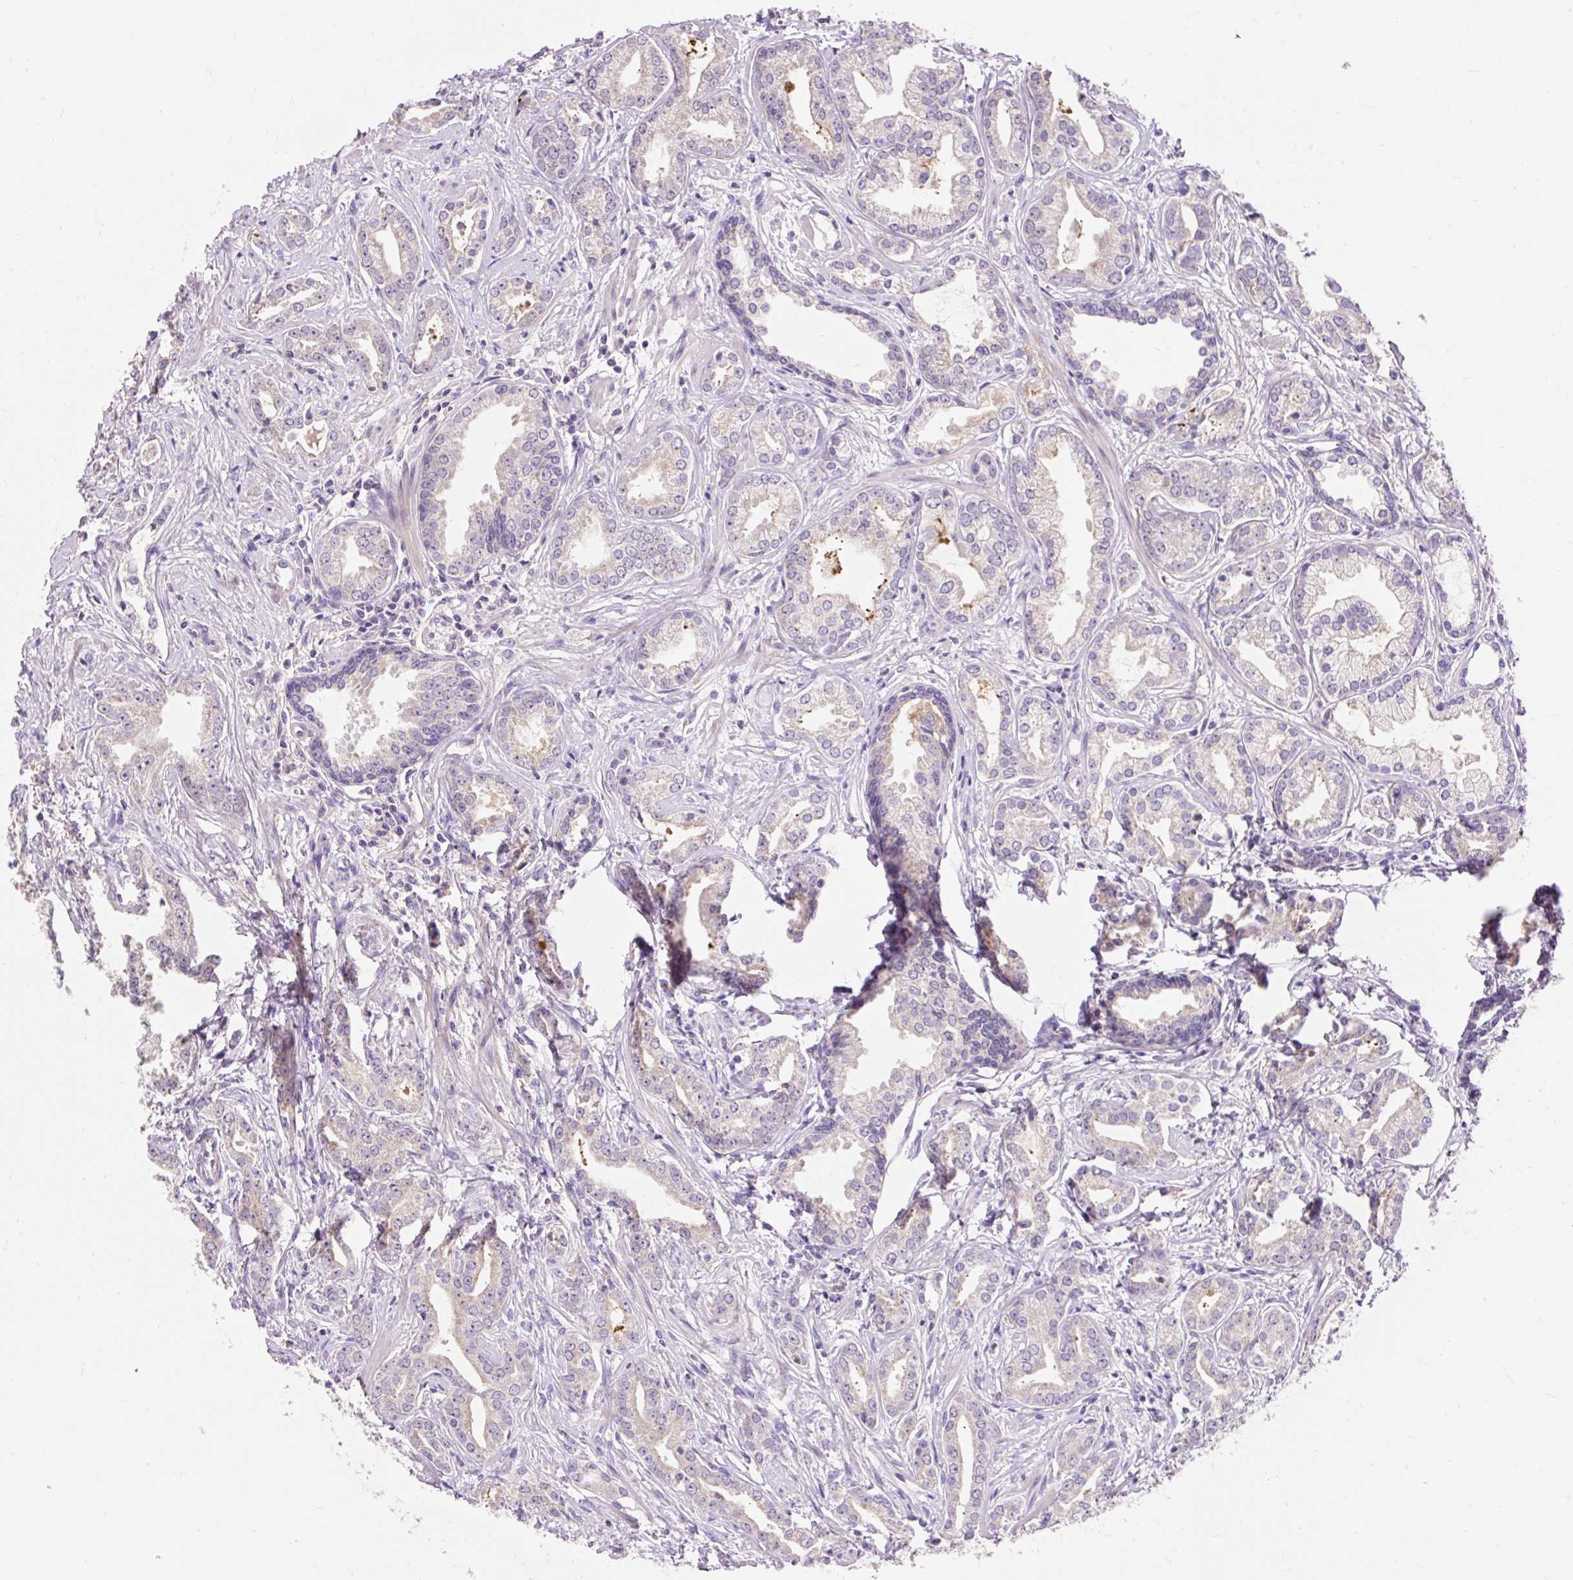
{"staining": {"intensity": "weak", "quantity": "<25%", "location": "cytoplasmic/membranous"}, "tissue": "prostate cancer", "cell_type": "Tumor cells", "image_type": "cancer", "snomed": [{"axis": "morphology", "description": "Adenocarcinoma, Medium grade"}, {"axis": "topography", "description": "Prostate"}], "caption": "There is no significant expression in tumor cells of prostate cancer.", "gene": "PMAIP1", "patient": {"sex": "male", "age": 57}}